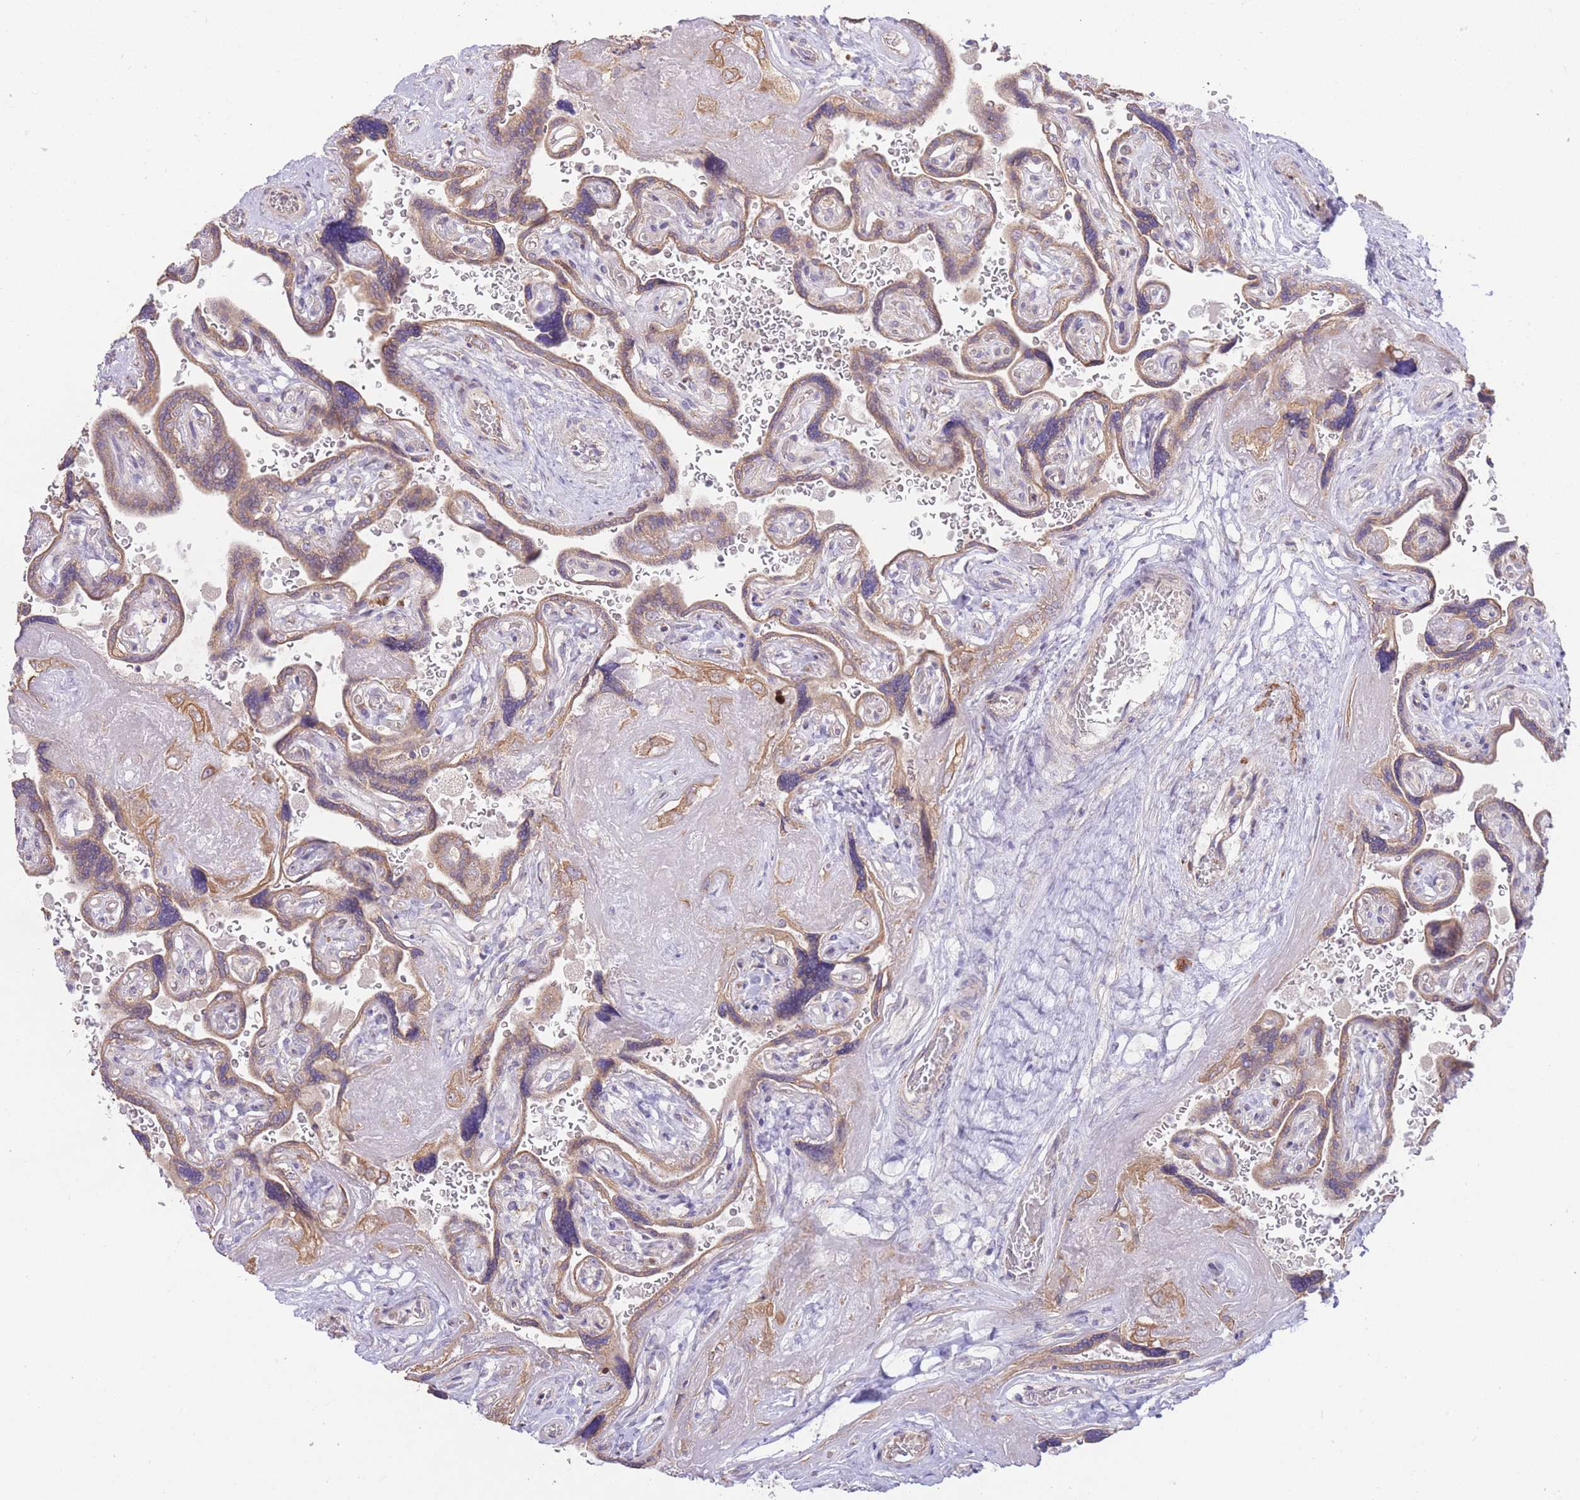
{"staining": {"intensity": "moderate", "quantity": ">75%", "location": "cytoplasmic/membranous"}, "tissue": "placenta", "cell_type": "Decidual cells", "image_type": "normal", "snomed": [{"axis": "morphology", "description": "Normal tissue, NOS"}, {"axis": "topography", "description": "Placenta"}], "caption": "Brown immunohistochemical staining in normal human placenta demonstrates moderate cytoplasmic/membranous expression in about >75% of decidual cells. (IHC, brightfield microscopy, high magnification).", "gene": "BOLA2B", "patient": {"sex": "female", "age": 32}}